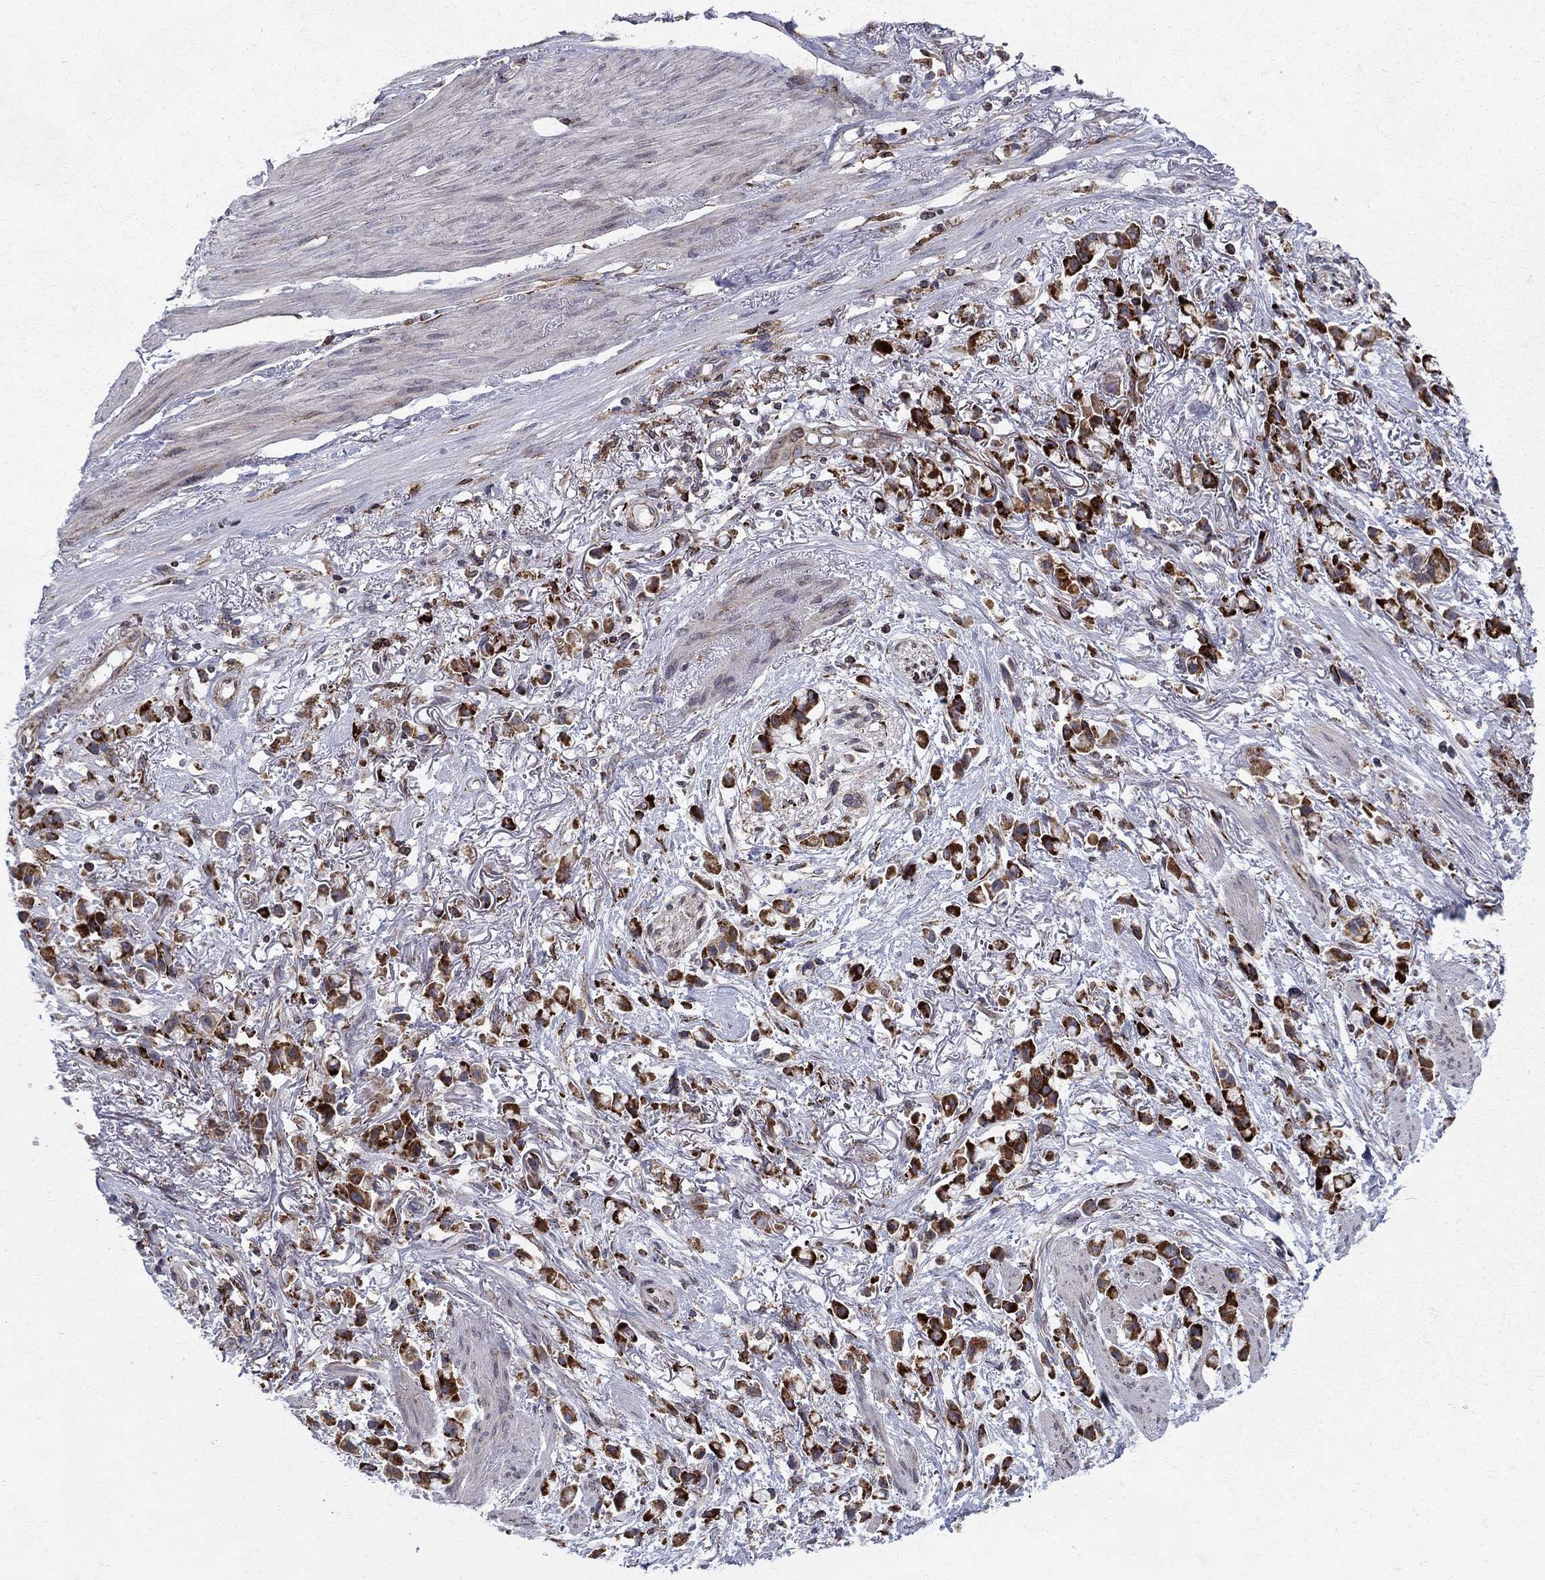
{"staining": {"intensity": "strong", "quantity": ">75%", "location": "cytoplasmic/membranous"}, "tissue": "stomach cancer", "cell_type": "Tumor cells", "image_type": "cancer", "snomed": [{"axis": "morphology", "description": "Adenocarcinoma, NOS"}, {"axis": "topography", "description": "Stomach"}], "caption": "Immunohistochemical staining of stomach cancer exhibits high levels of strong cytoplasmic/membranous protein staining in about >75% of tumor cells.", "gene": "CAB39L", "patient": {"sex": "female", "age": 81}}